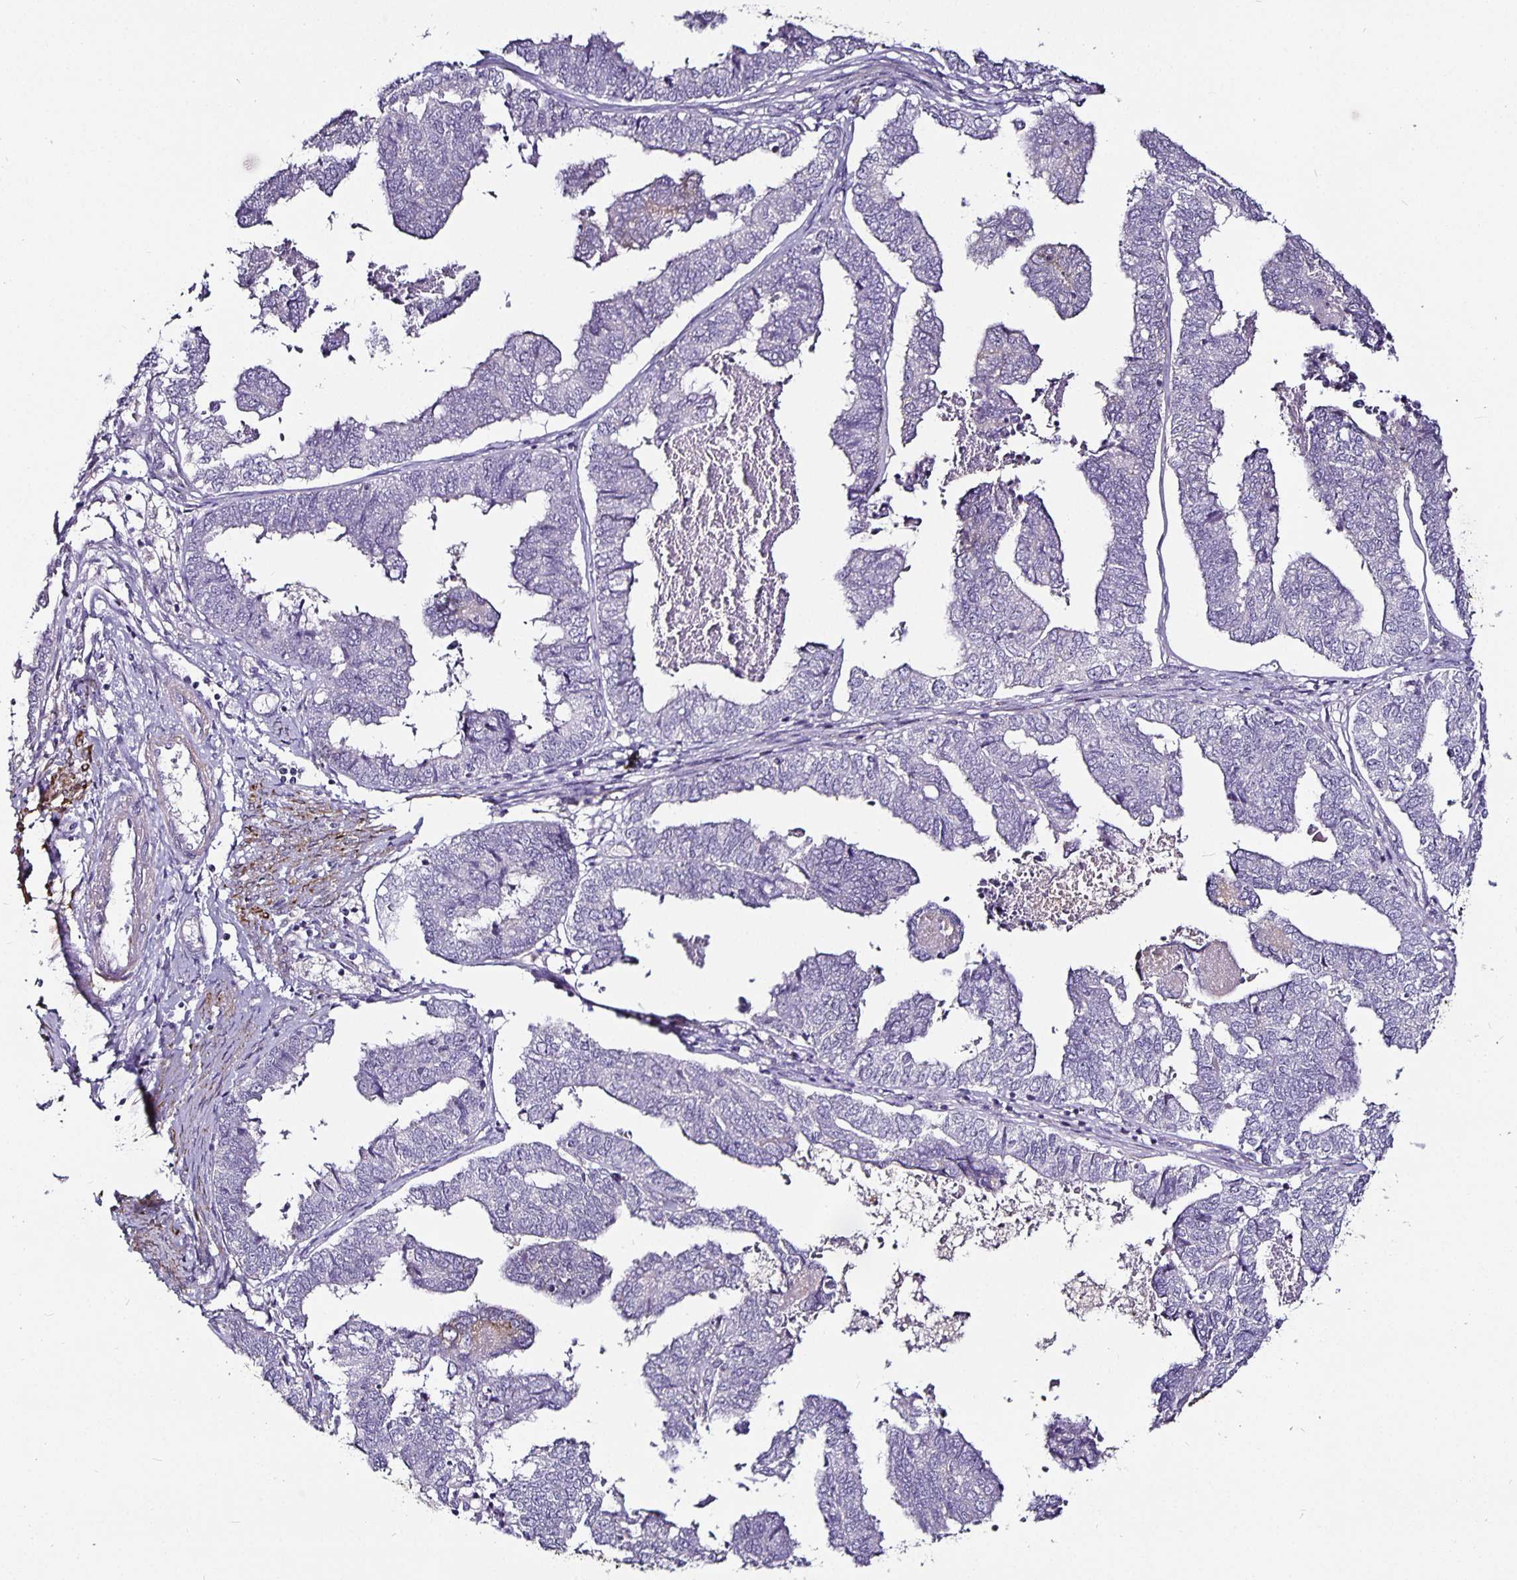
{"staining": {"intensity": "negative", "quantity": "none", "location": "none"}, "tissue": "endometrial cancer", "cell_type": "Tumor cells", "image_type": "cancer", "snomed": [{"axis": "morphology", "description": "Adenocarcinoma, NOS"}, {"axis": "topography", "description": "Endometrium"}], "caption": "An image of human endometrial adenocarcinoma is negative for staining in tumor cells. (DAB IHC visualized using brightfield microscopy, high magnification).", "gene": "CA12", "patient": {"sex": "female", "age": 73}}